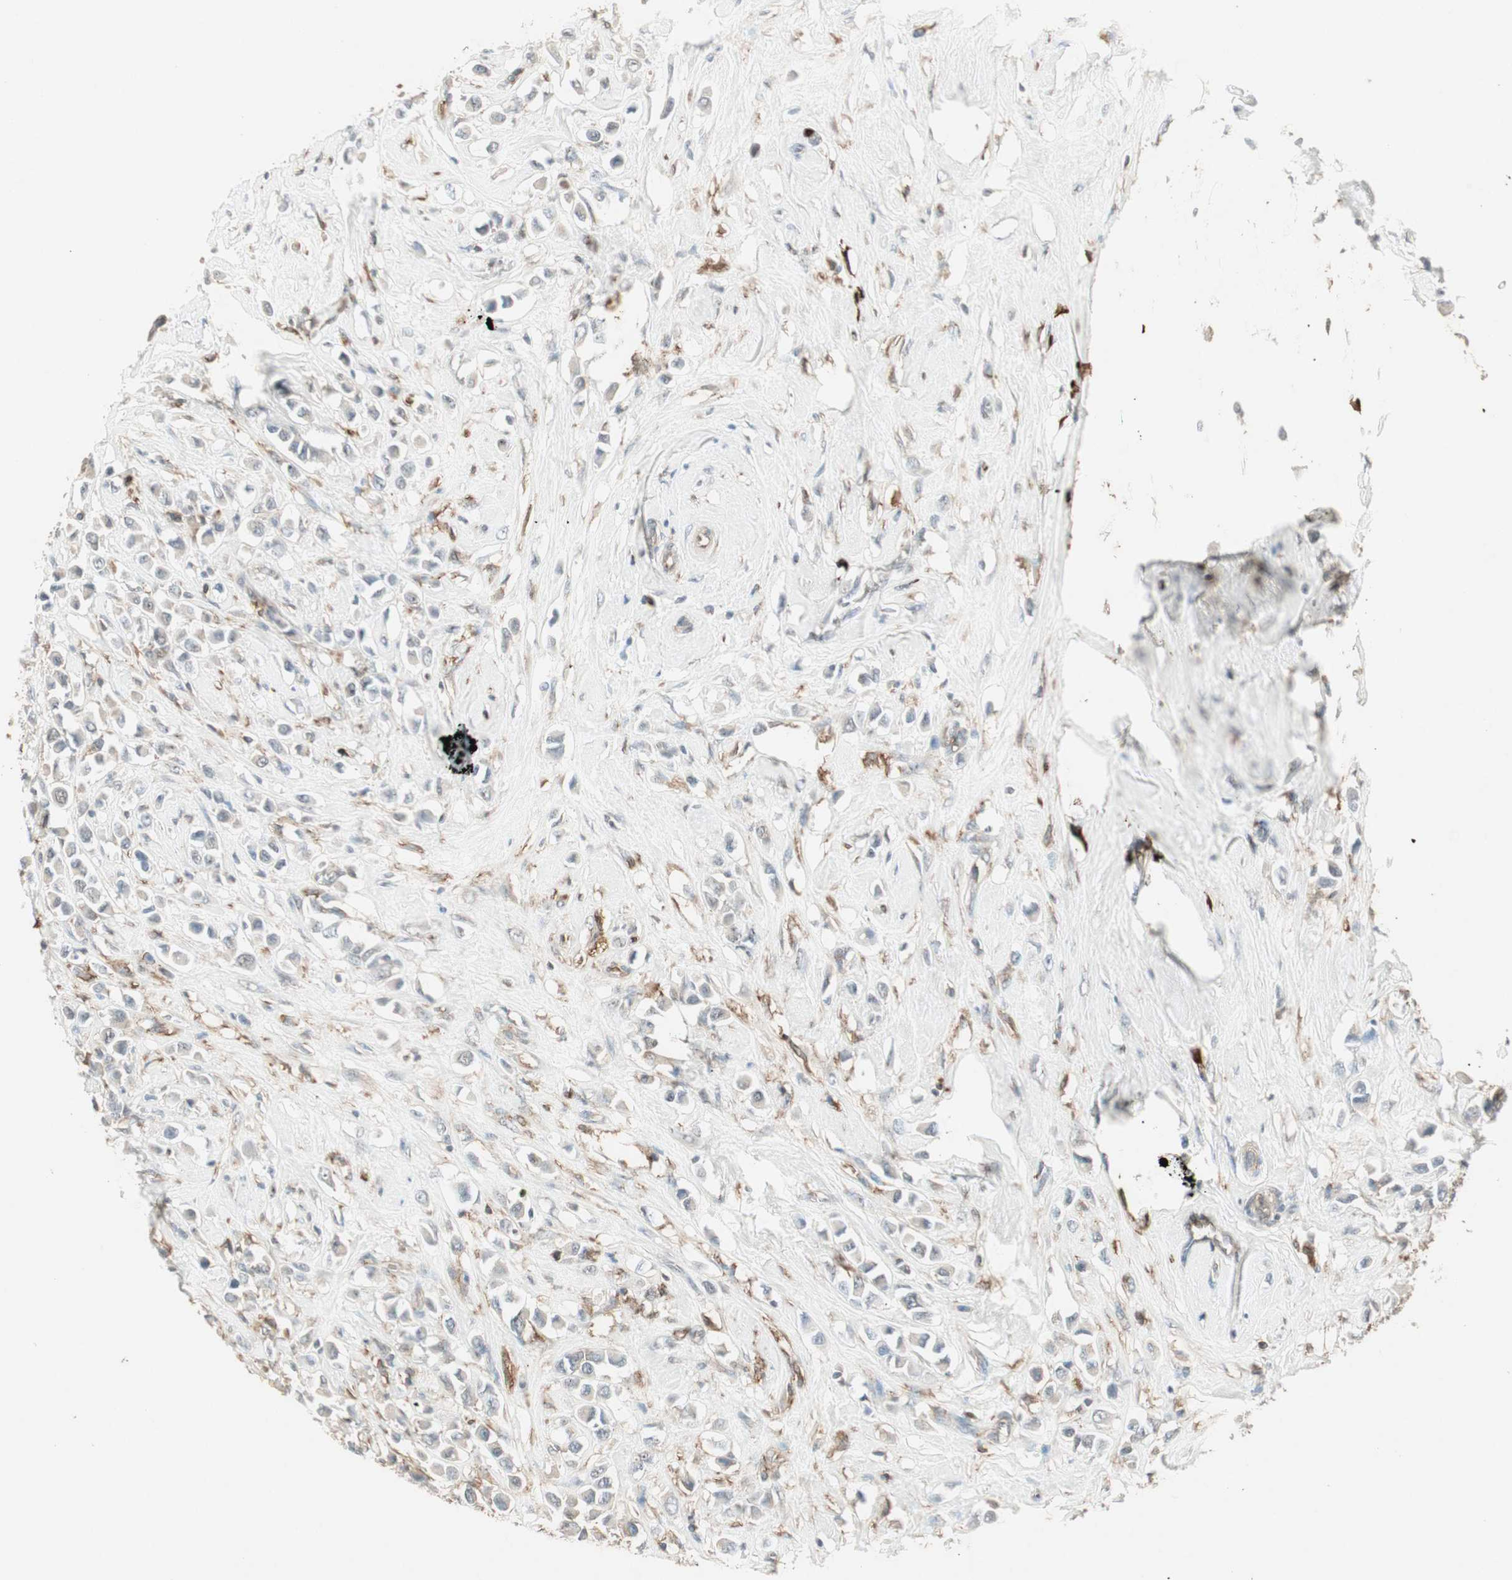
{"staining": {"intensity": "weak", "quantity": "25%-75%", "location": "cytoplasmic/membranous"}, "tissue": "breast cancer", "cell_type": "Tumor cells", "image_type": "cancer", "snomed": [{"axis": "morphology", "description": "Duct carcinoma"}, {"axis": "topography", "description": "Breast"}], "caption": "Breast cancer stained for a protein (brown) displays weak cytoplasmic/membranous positive positivity in approximately 25%-75% of tumor cells.", "gene": "MMP3", "patient": {"sex": "female", "age": 61}}